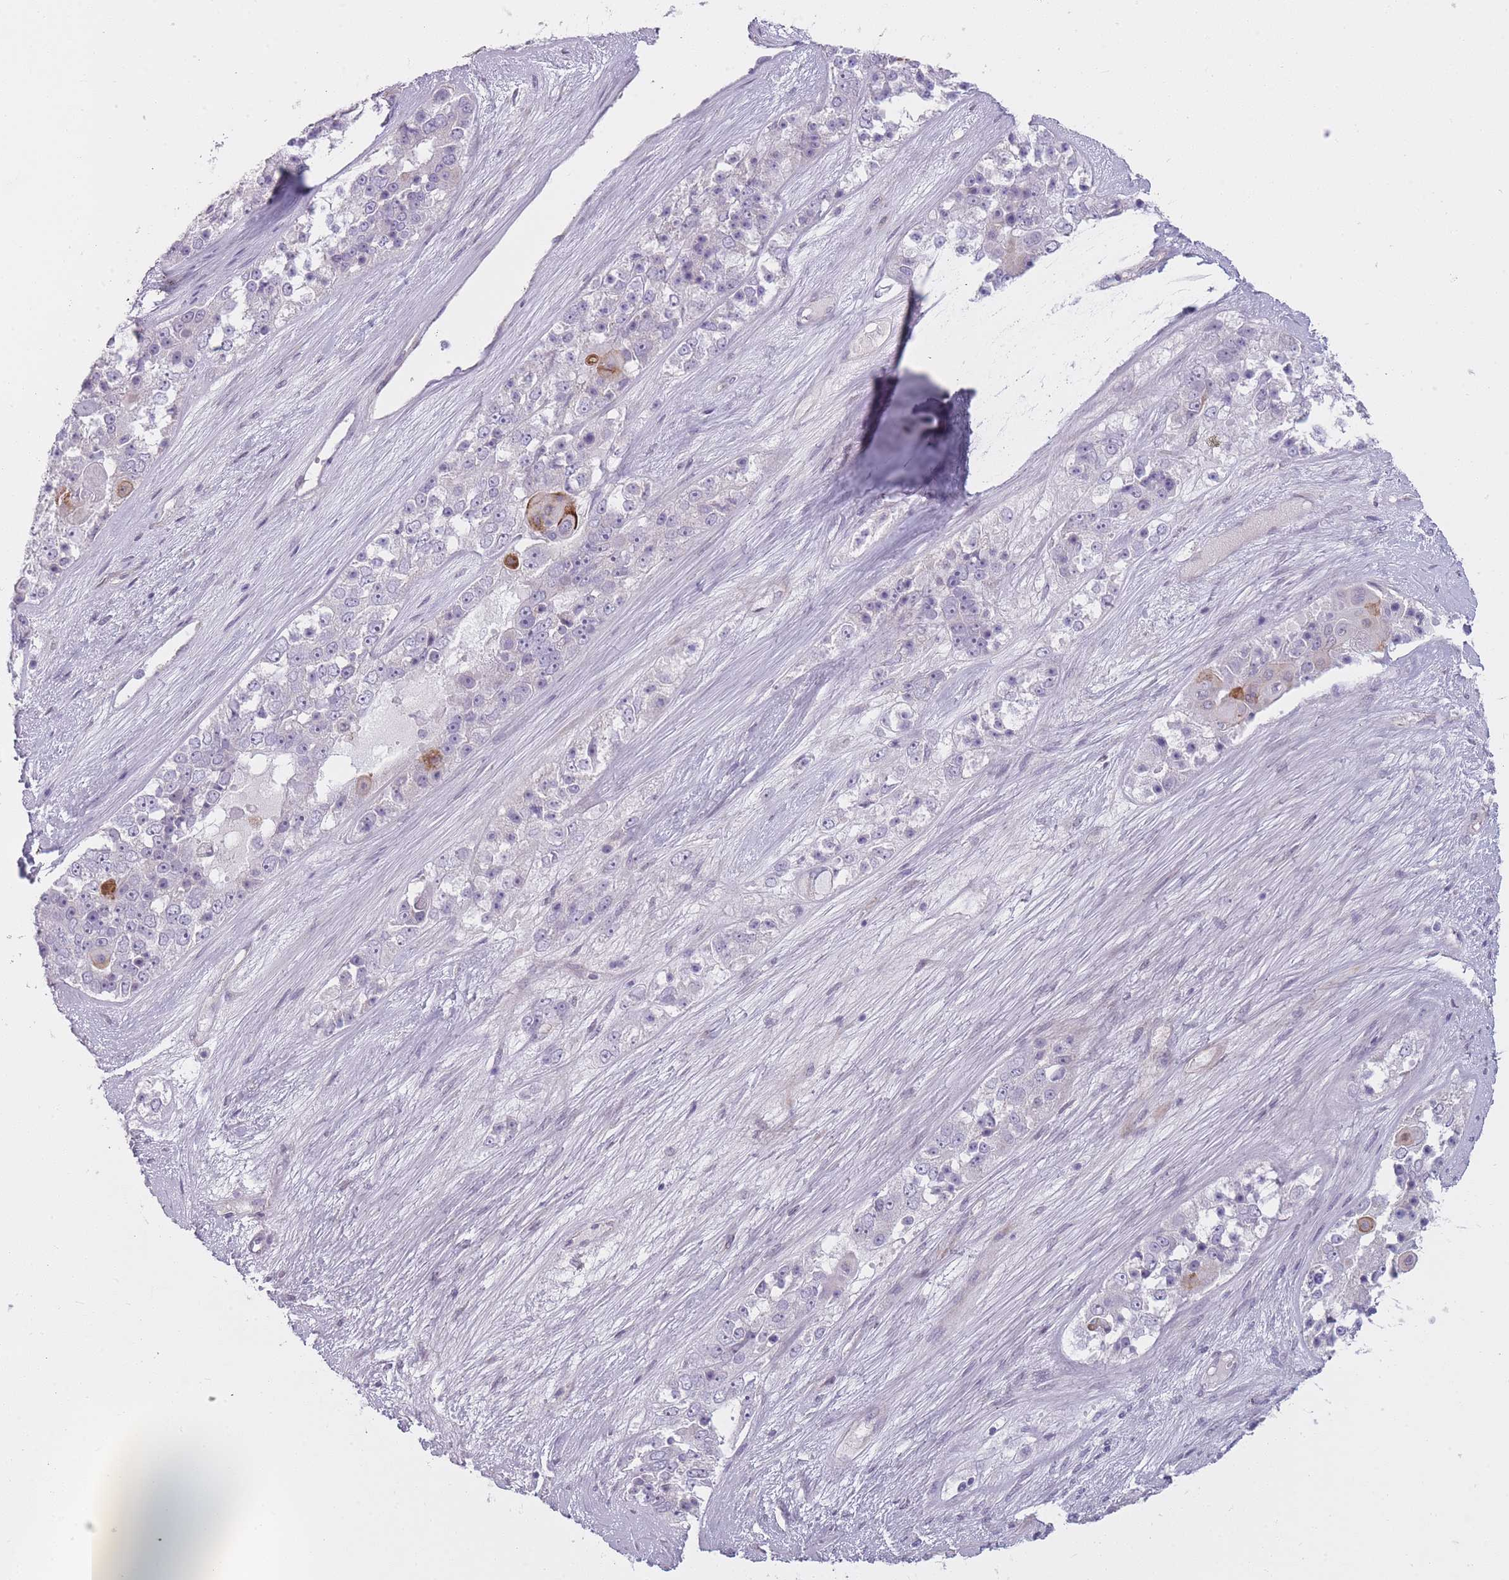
{"staining": {"intensity": "negative", "quantity": "none", "location": "none"}, "tissue": "ovarian cancer", "cell_type": "Tumor cells", "image_type": "cancer", "snomed": [{"axis": "morphology", "description": "Carcinoma, endometroid"}, {"axis": "topography", "description": "Ovary"}], "caption": "The IHC image has no significant staining in tumor cells of ovarian cancer tissue. The staining was performed using DAB (3,3'-diaminobenzidine) to visualize the protein expression in brown, while the nuclei were stained in blue with hematoxylin (Magnification: 20x).", "gene": "PGRMC2", "patient": {"sex": "female", "age": 51}}